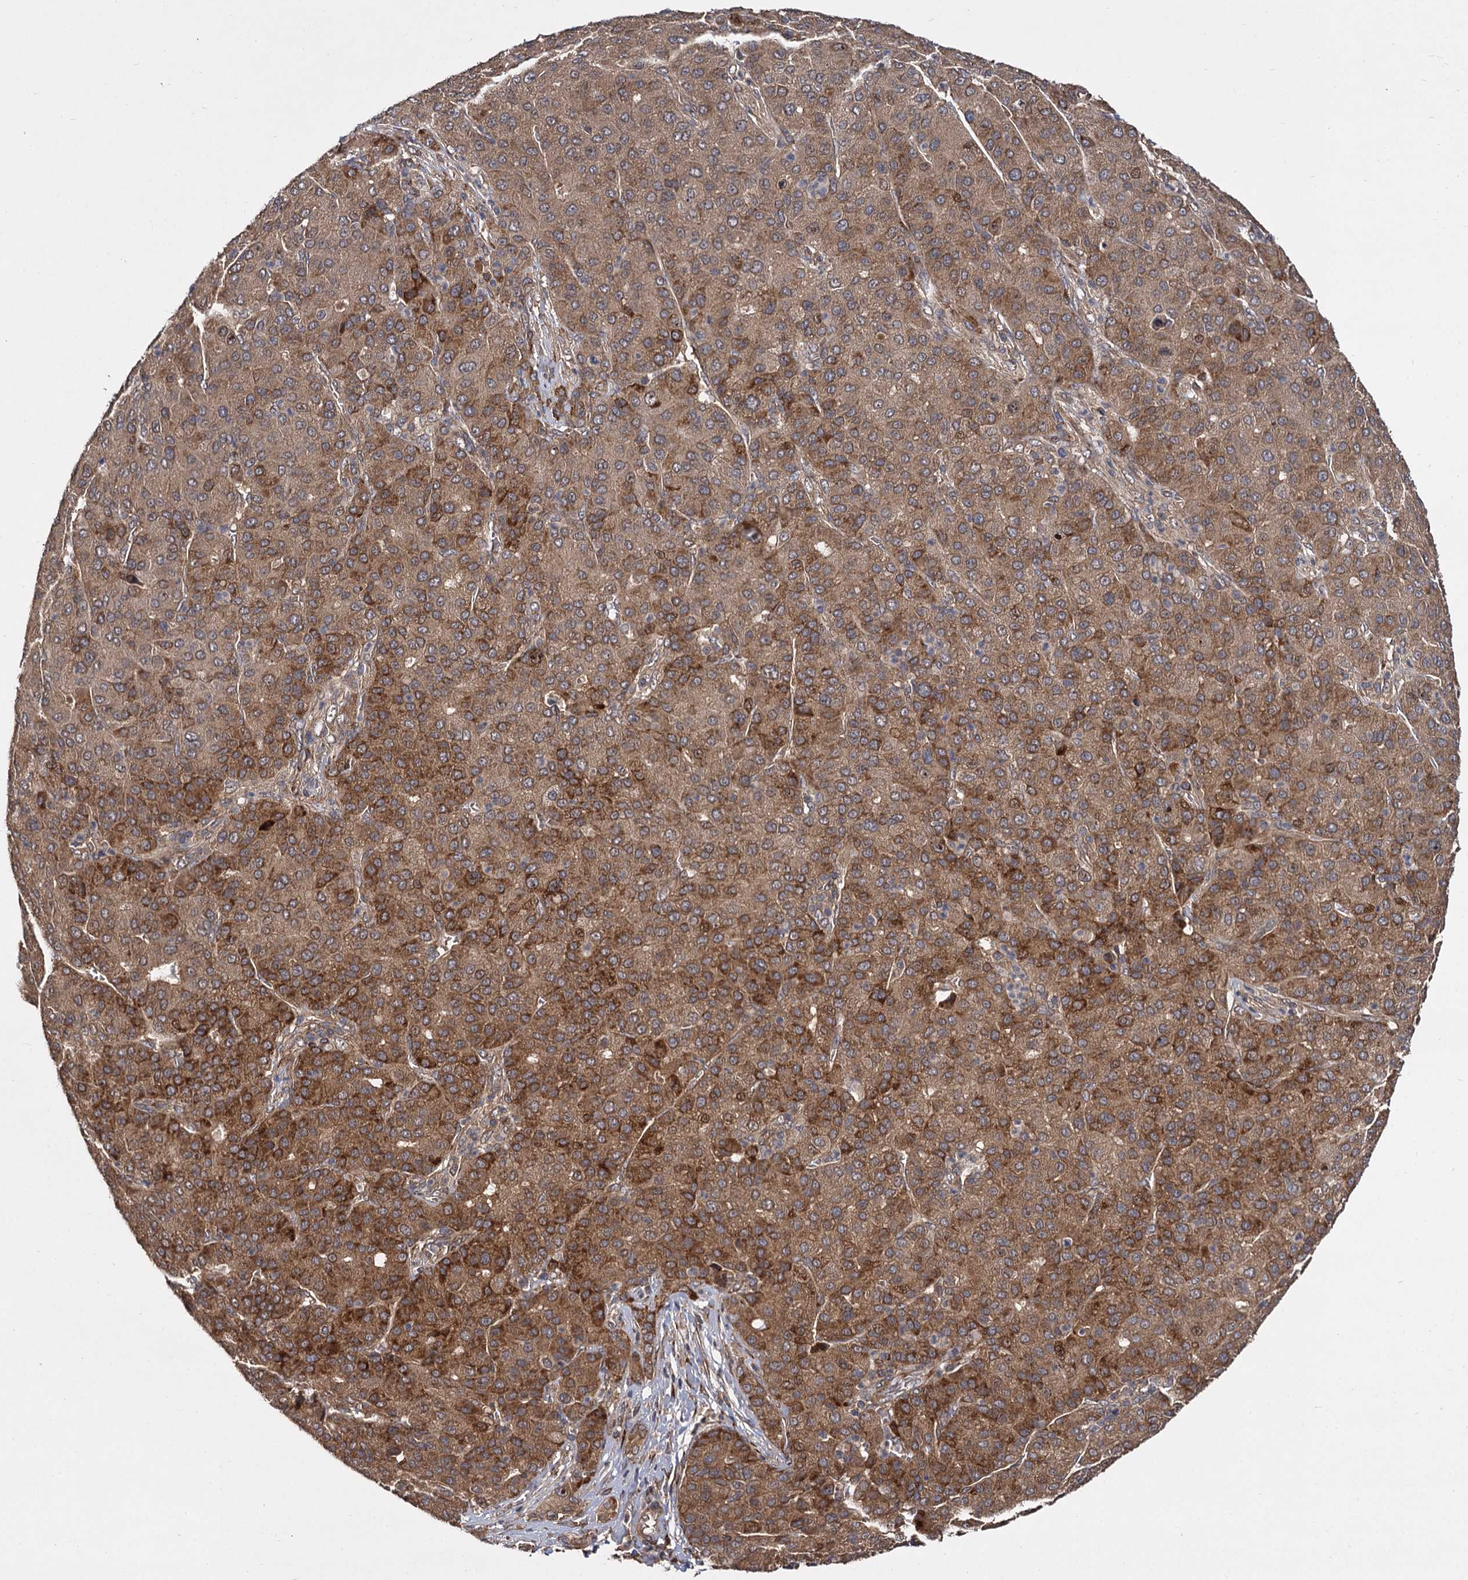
{"staining": {"intensity": "moderate", "quantity": ">75%", "location": "cytoplasmic/membranous"}, "tissue": "liver cancer", "cell_type": "Tumor cells", "image_type": "cancer", "snomed": [{"axis": "morphology", "description": "Carcinoma, Hepatocellular, NOS"}, {"axis": "topography", "description": "Liver"}], "caption": "Immunohistochemical staining of human liver cancer (hepatocellular carcinoma) demonstrates medium levels of moderate cytoplasmic/membranous positivity in approximately >75% of tumor cells. (DAB = brown stain, brightfield microscopy at high magnification).", "gene": "INPPL1", "patient": {"sex": "male", "age": 65}}